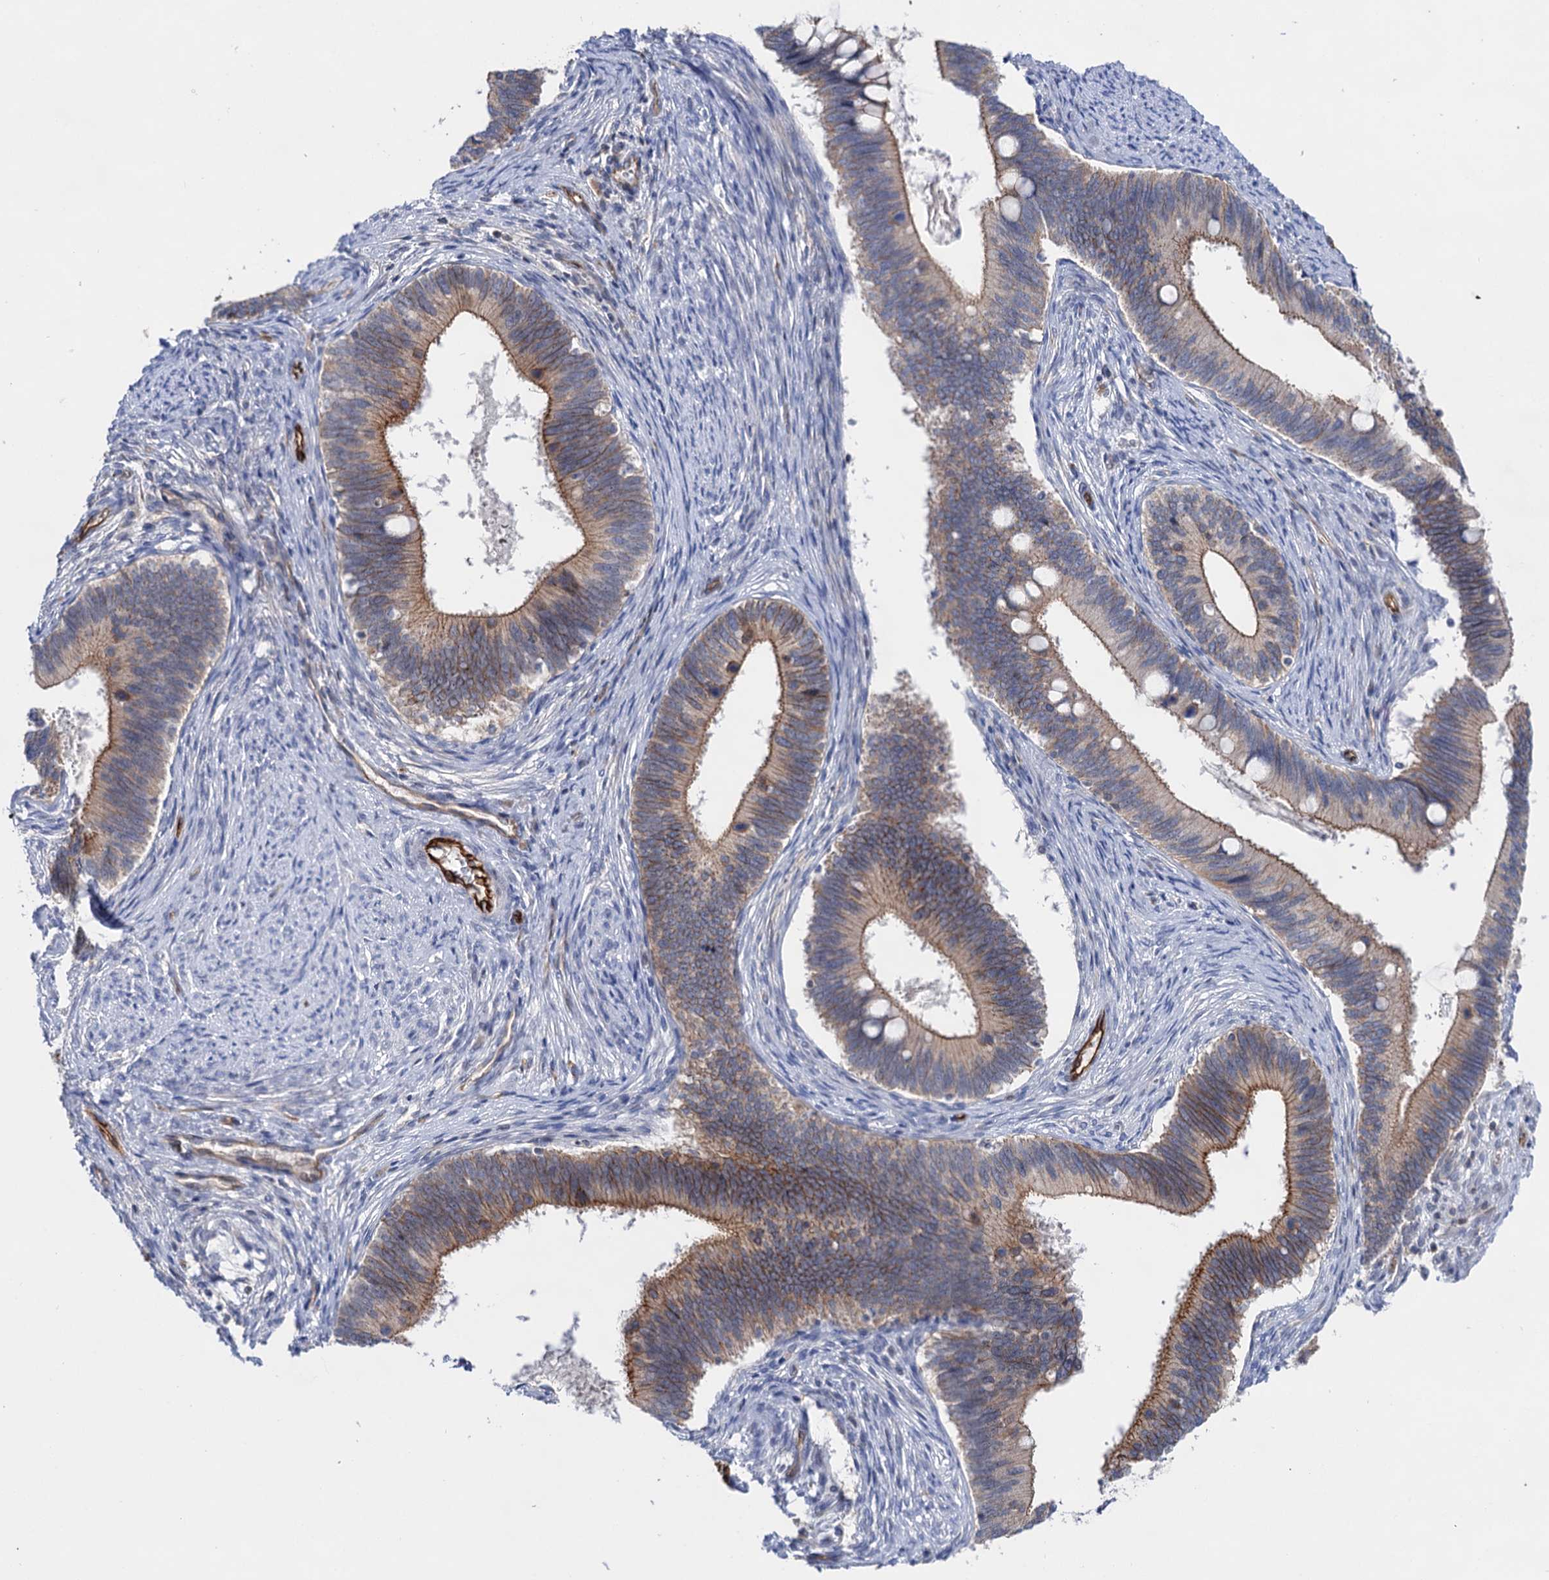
{"staining": {"intensity": "moderate", "quantity": ">75%", "location": "cytoplasmic/membranous"}, "tissue": "cervical cancer", "cell_type": "Tumor cells", "image_type": "cancer", "snomed": [{"axis": "morphology", "description": "Adenocarcinoma, NOS"}, {"axis": "topography", "description": "Cervix"}], "caption": "The histopathology image exhibits immunohistochemical staining of cervical cancer (adenocarcinoma). There is moderate cytoplasmic/membranous positivity is appreciated in about >75% of tumor cells.", "gene": "ABLIM1", "patient": {"sex": "female", "age": 42}}